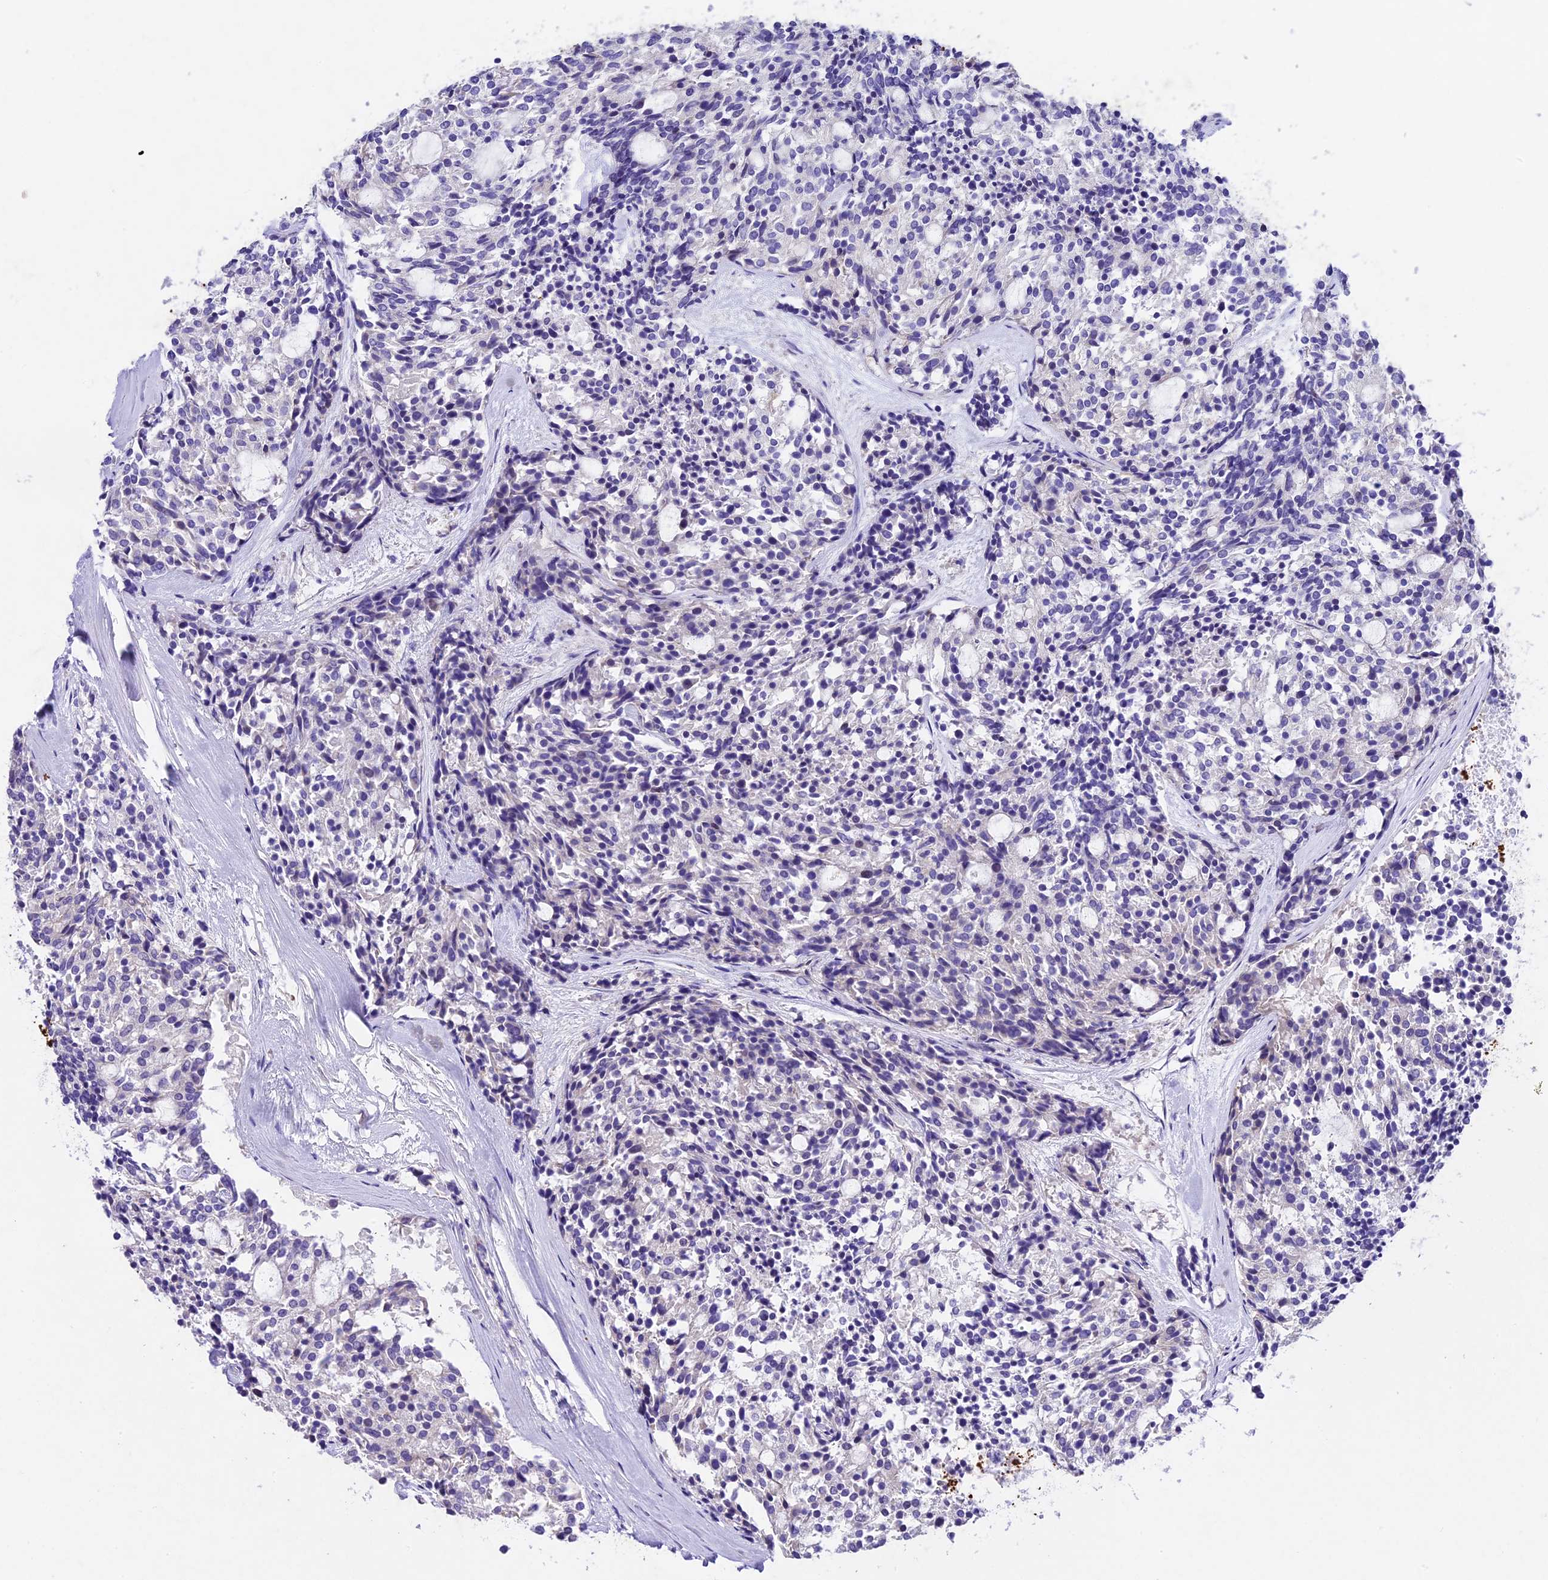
{"staining": {"intensity": "negative", "quantity": "none", "location": "none"}, "tissue": "carcinoid", "cell_type": "Tumor cells", "image_type": "cancer", "snomed": [{"axis": "morphology", "description": "Carcinoid, malignant, NOS"}, {"axis": "topography", "description": "Pancreas"}], "caption": "Human carcinoid stained for a protein using immunohistochemistry demonstrates no staining in tumor cells.", "gene": "IFT140", "patient": {"sex": "female", "age": 54}}